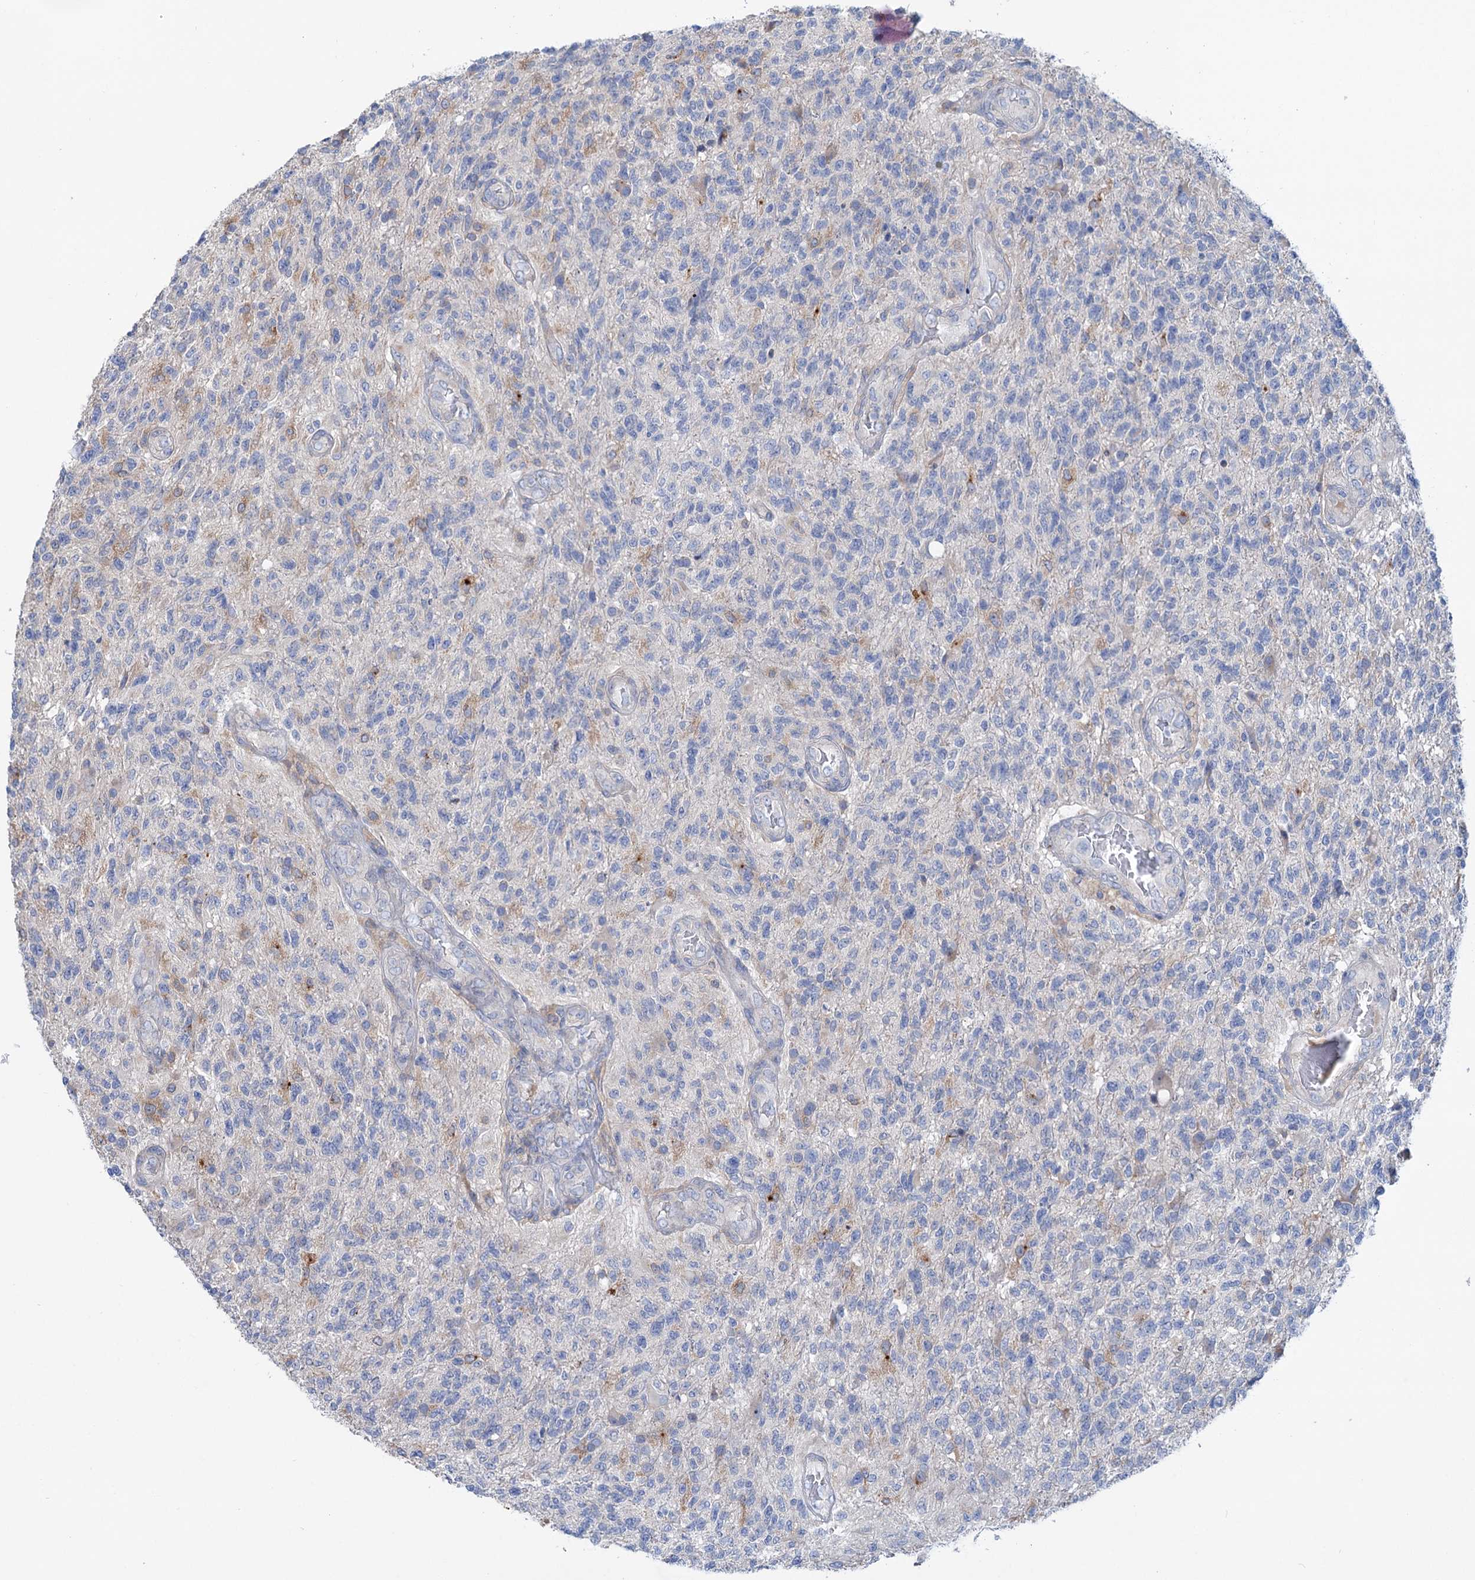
{"staining": {"intensity": "negative", "quantity": "none", "location": "none"}, "tissue": "glioma", "cell_type": "Tumor cells", "image_type": "cancer", "snomed": [{"axis": "morphology", "description": "Glioma, malignant, High grade"}, {"axis": "topography", "description": "Brain"}], "caption": "Tumor cells are negative for protein expression in human glioma.", "gene": "RNF111", "patient": {"sex": "male", "age": 56}}